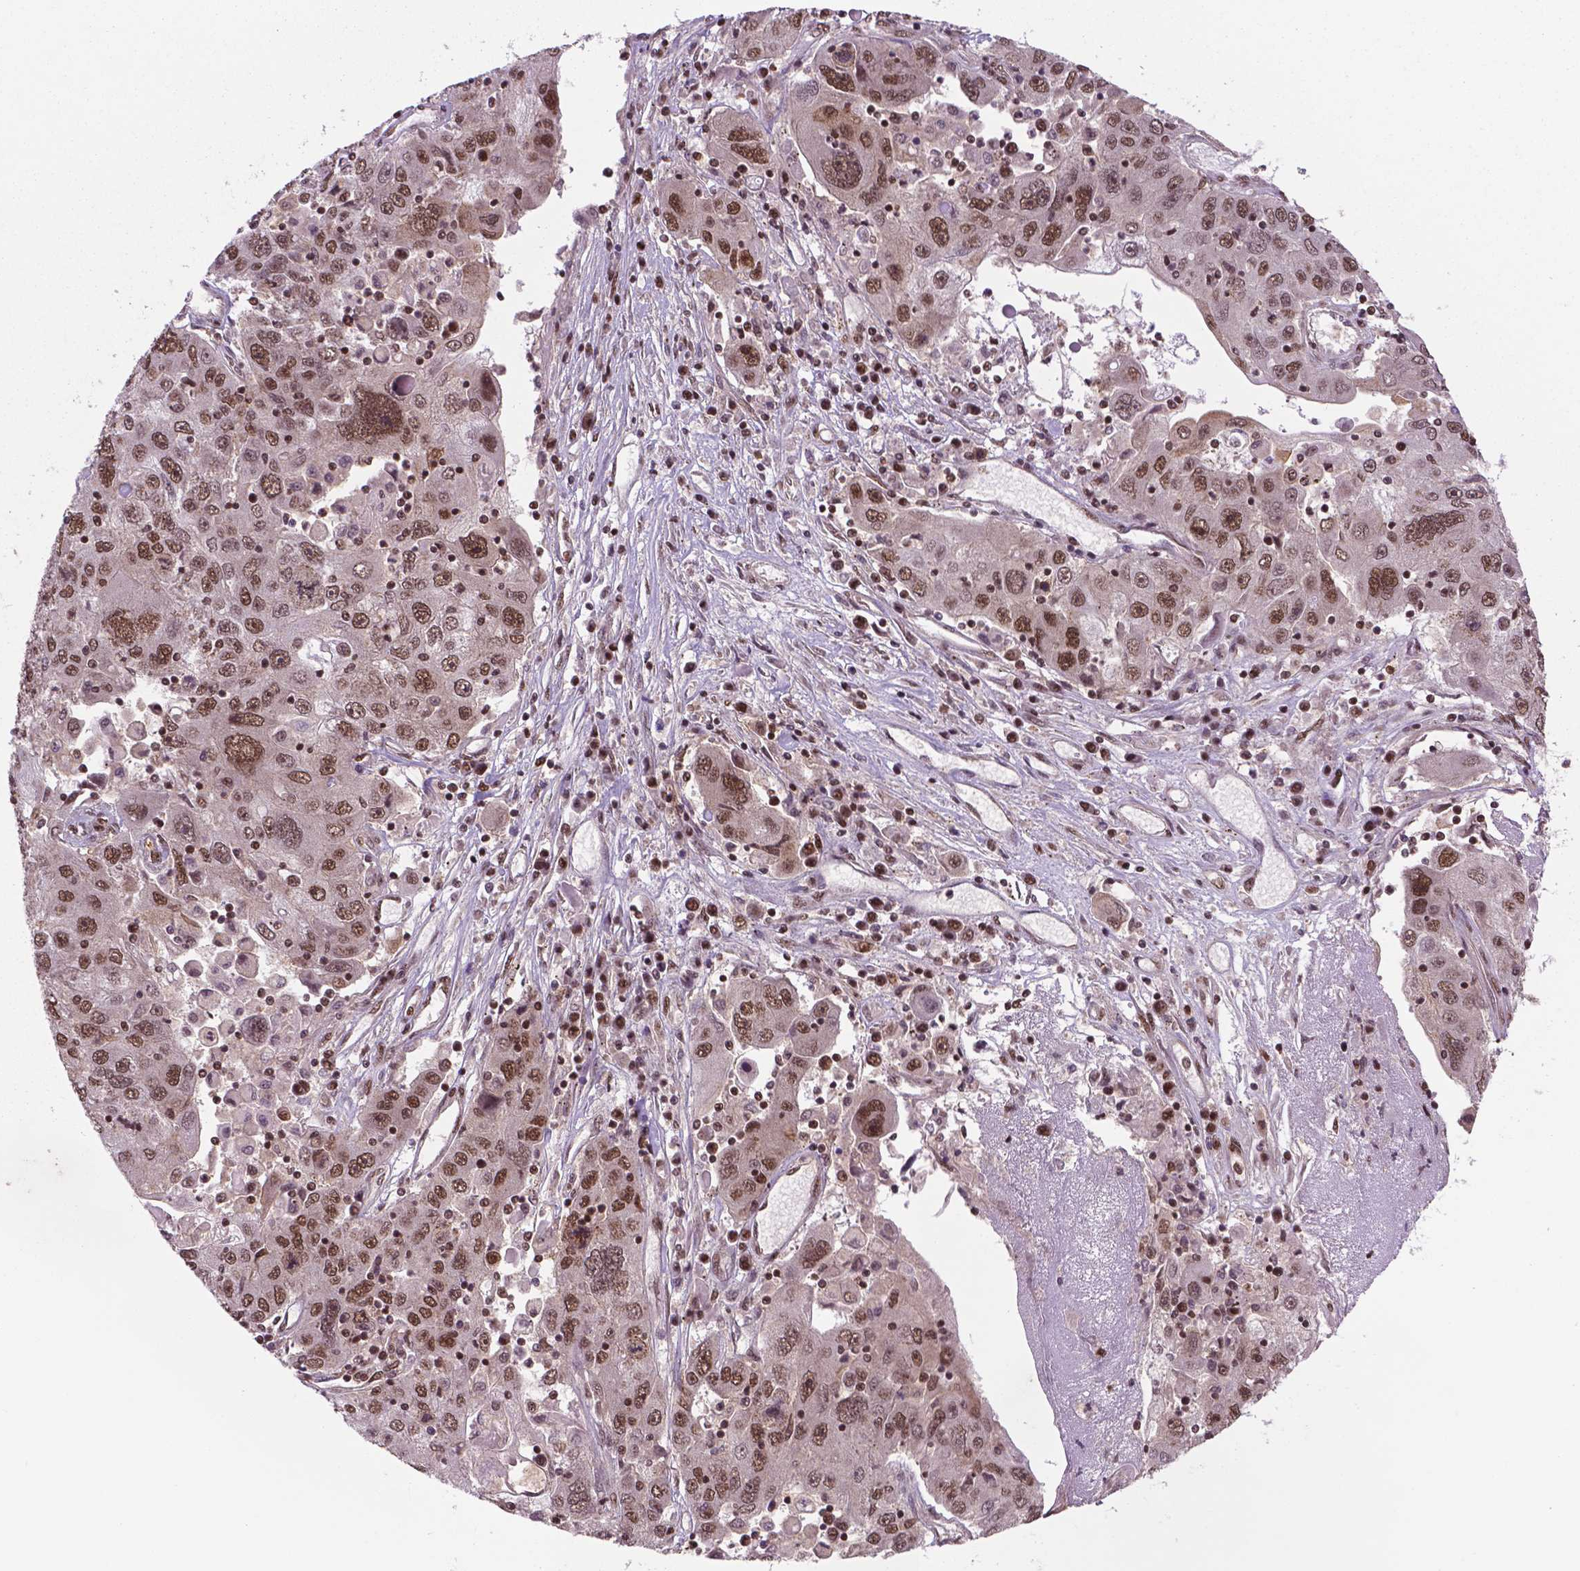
{"staining": {"intensity": "moderate", "quantity": ">75%", "location": "nuclear"}, "tissue": "stomach cancer", "cell_type": "Tumor cells", "image_type": "cancer", "snomed": [{"axis": "morphology", "description": "Adenocarcinoma, NOS"}, {"axis": "topography", "description": "Stomach"}], "caption": "Stomach cancer stained with immunohistochemistry (IHC) exhibits moderate nuclear positivity in approximately >75% of tumor cells.", "gene": "SIRT6", "patient": {"sex": "male", "age": 56}}